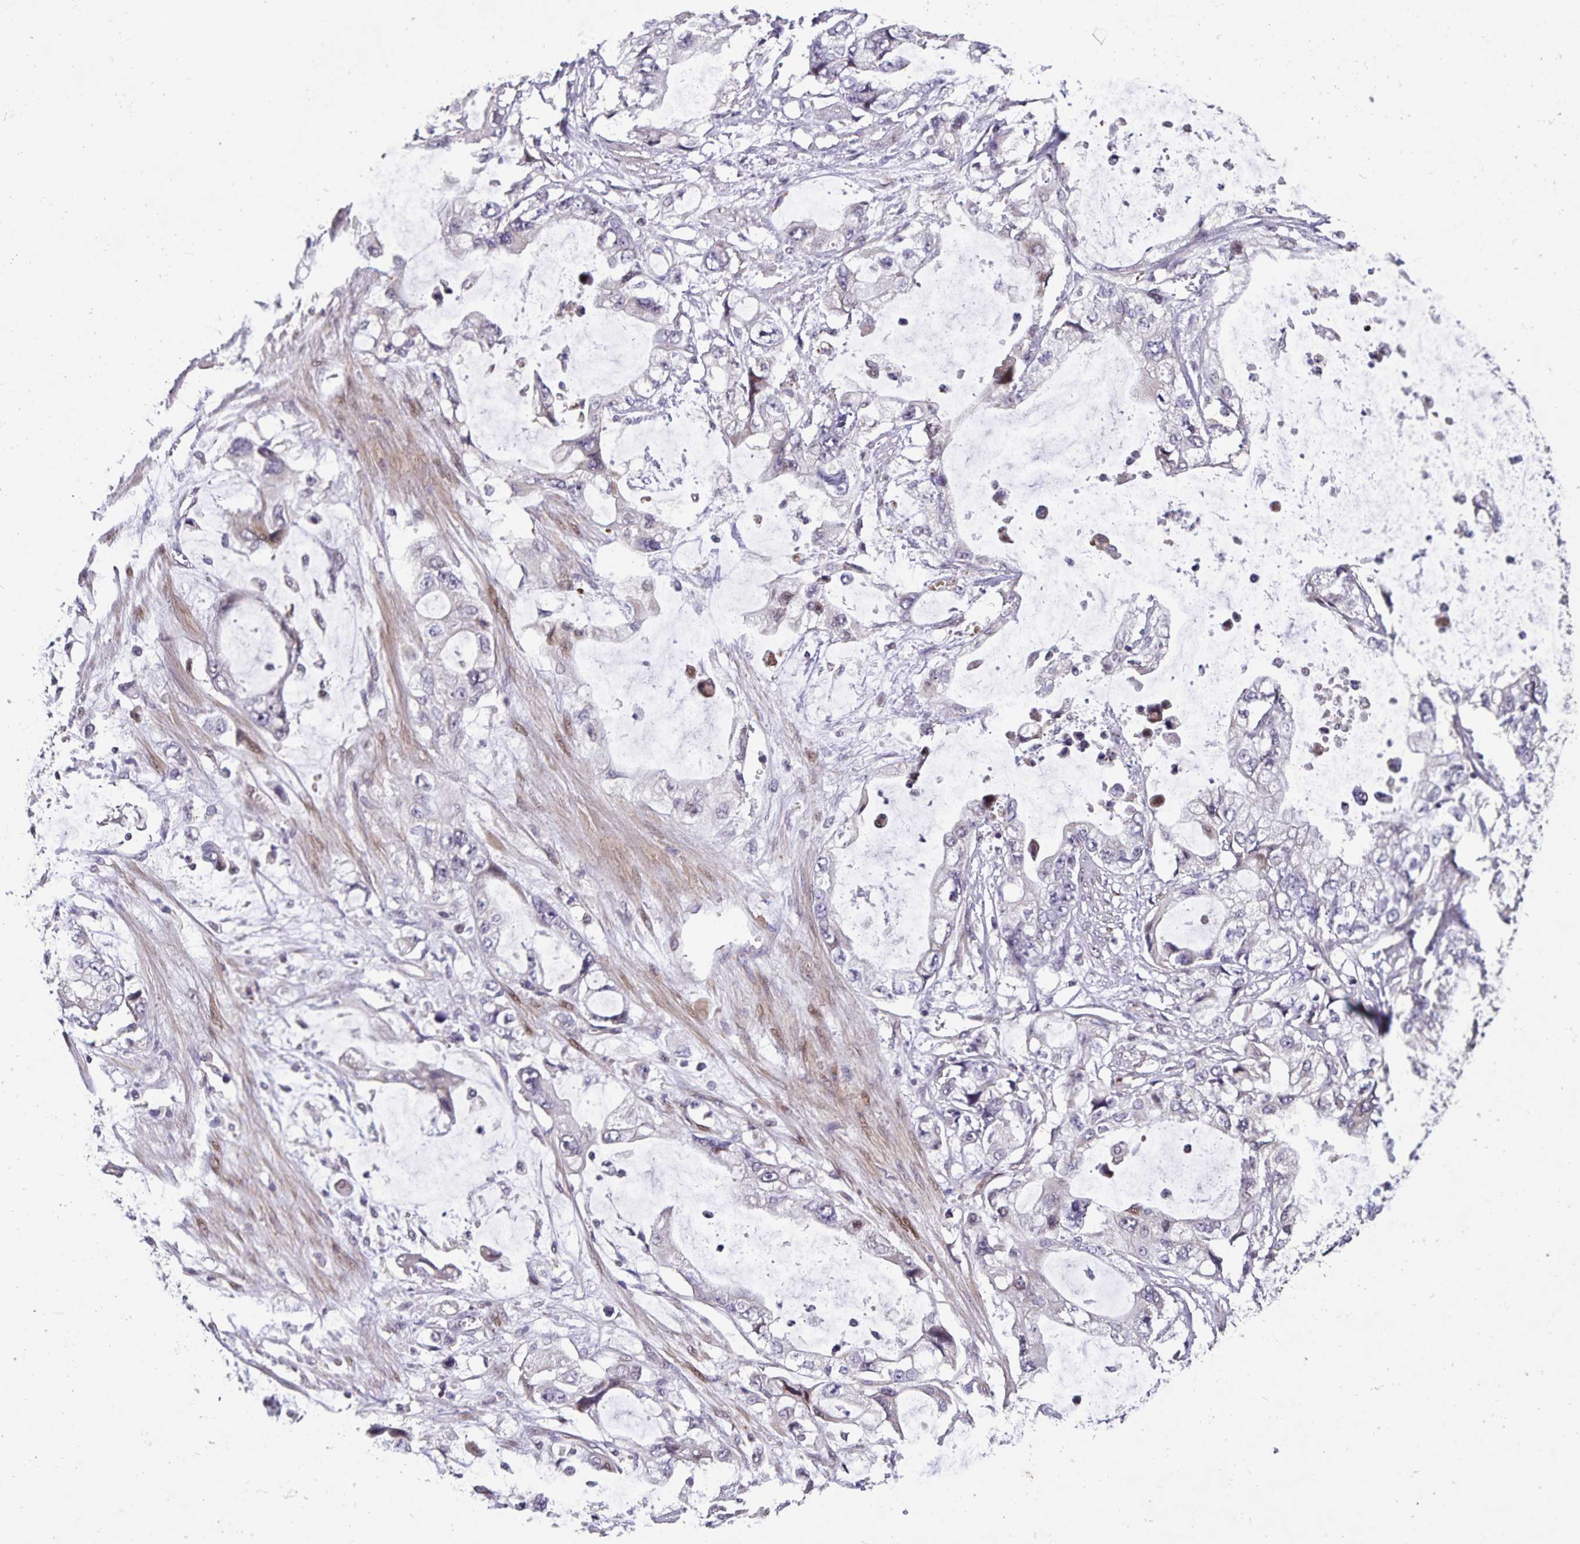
{"staining": {"intensity": "negative", "quantity": "none", "location": "none"}, "tissue": "stomach cancer", "cell_type": "Tumor cells", "image_type": "cancer", "snomed": [{"axis": "morphology", "description": "Adenocarcinoma, NOS"}, {"axis": "topography", "description": "Pancreas"}, {"axis": "topography", "description": "Stomach, upper"}, {"axis": "topography", "description": "Stomach"}], "caption": "DAB (3,3'-diaminobenzidine) immunohistochemical staining of stomach adenocarcinoma displays no significant expression in tumor cells.", "gene": "FBXL16", "patient": {"sex": "male", "age": 77}}